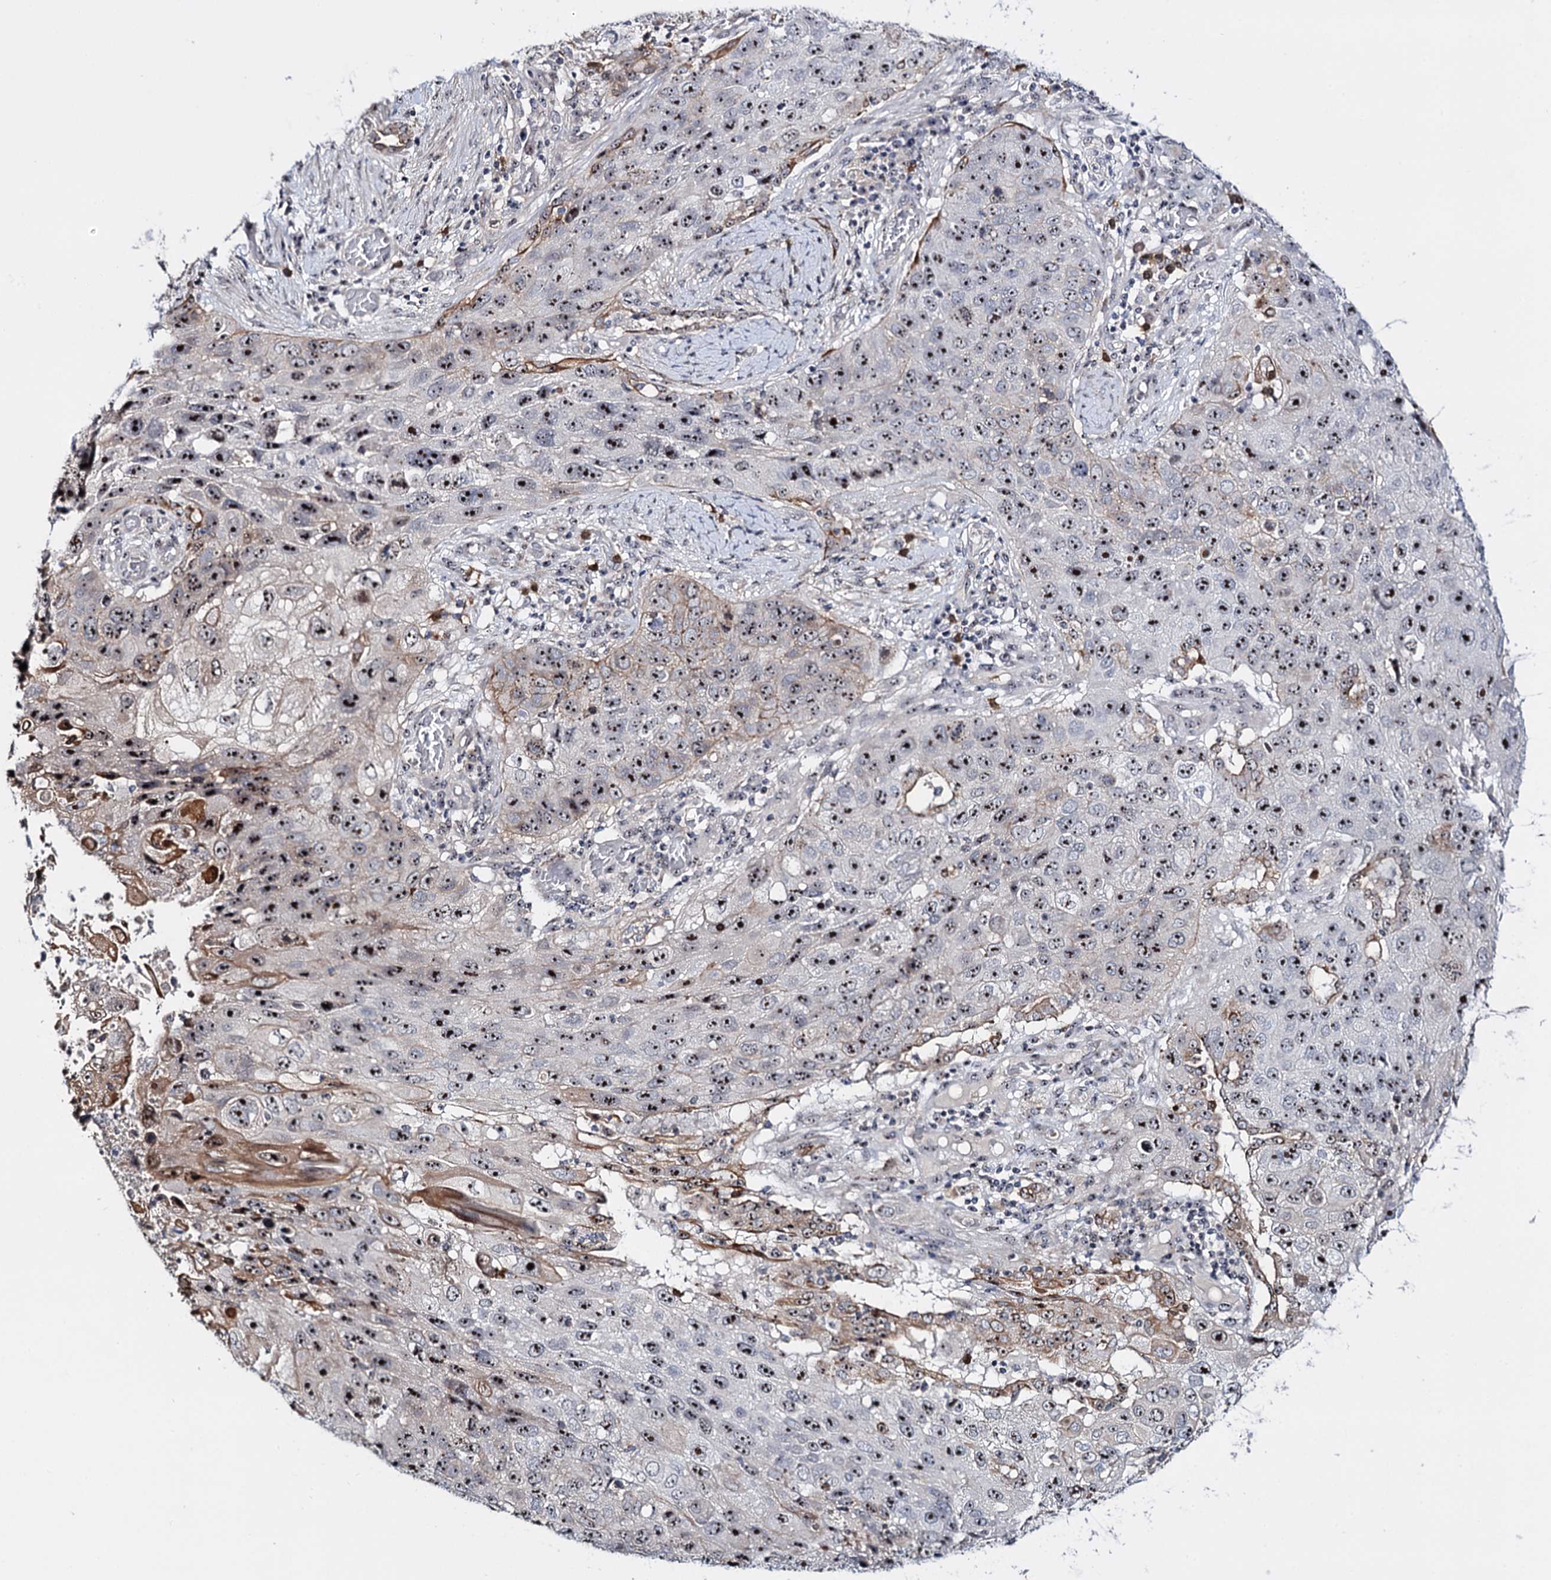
{"staining": {"intensity": "strong", "quantity": ">75%", "location": "nuclear"}, "tissue": "lung cancer", "cell_type": "Tumor cells", "image_type": "cancer", "snomed": [{"axis": "morphology", "description": "Squamous cell carcinoma, NOS"}, {"axis": "topography", "description": "Lung"}], "caption": "Protein expression analysis of lung cancer (squamous cell carcinoma) exhibits strong nuclear staining in about >75% of tumor cells.", "gene": "SUPT20H", "patient": {"sex": "male", "age": 61}}